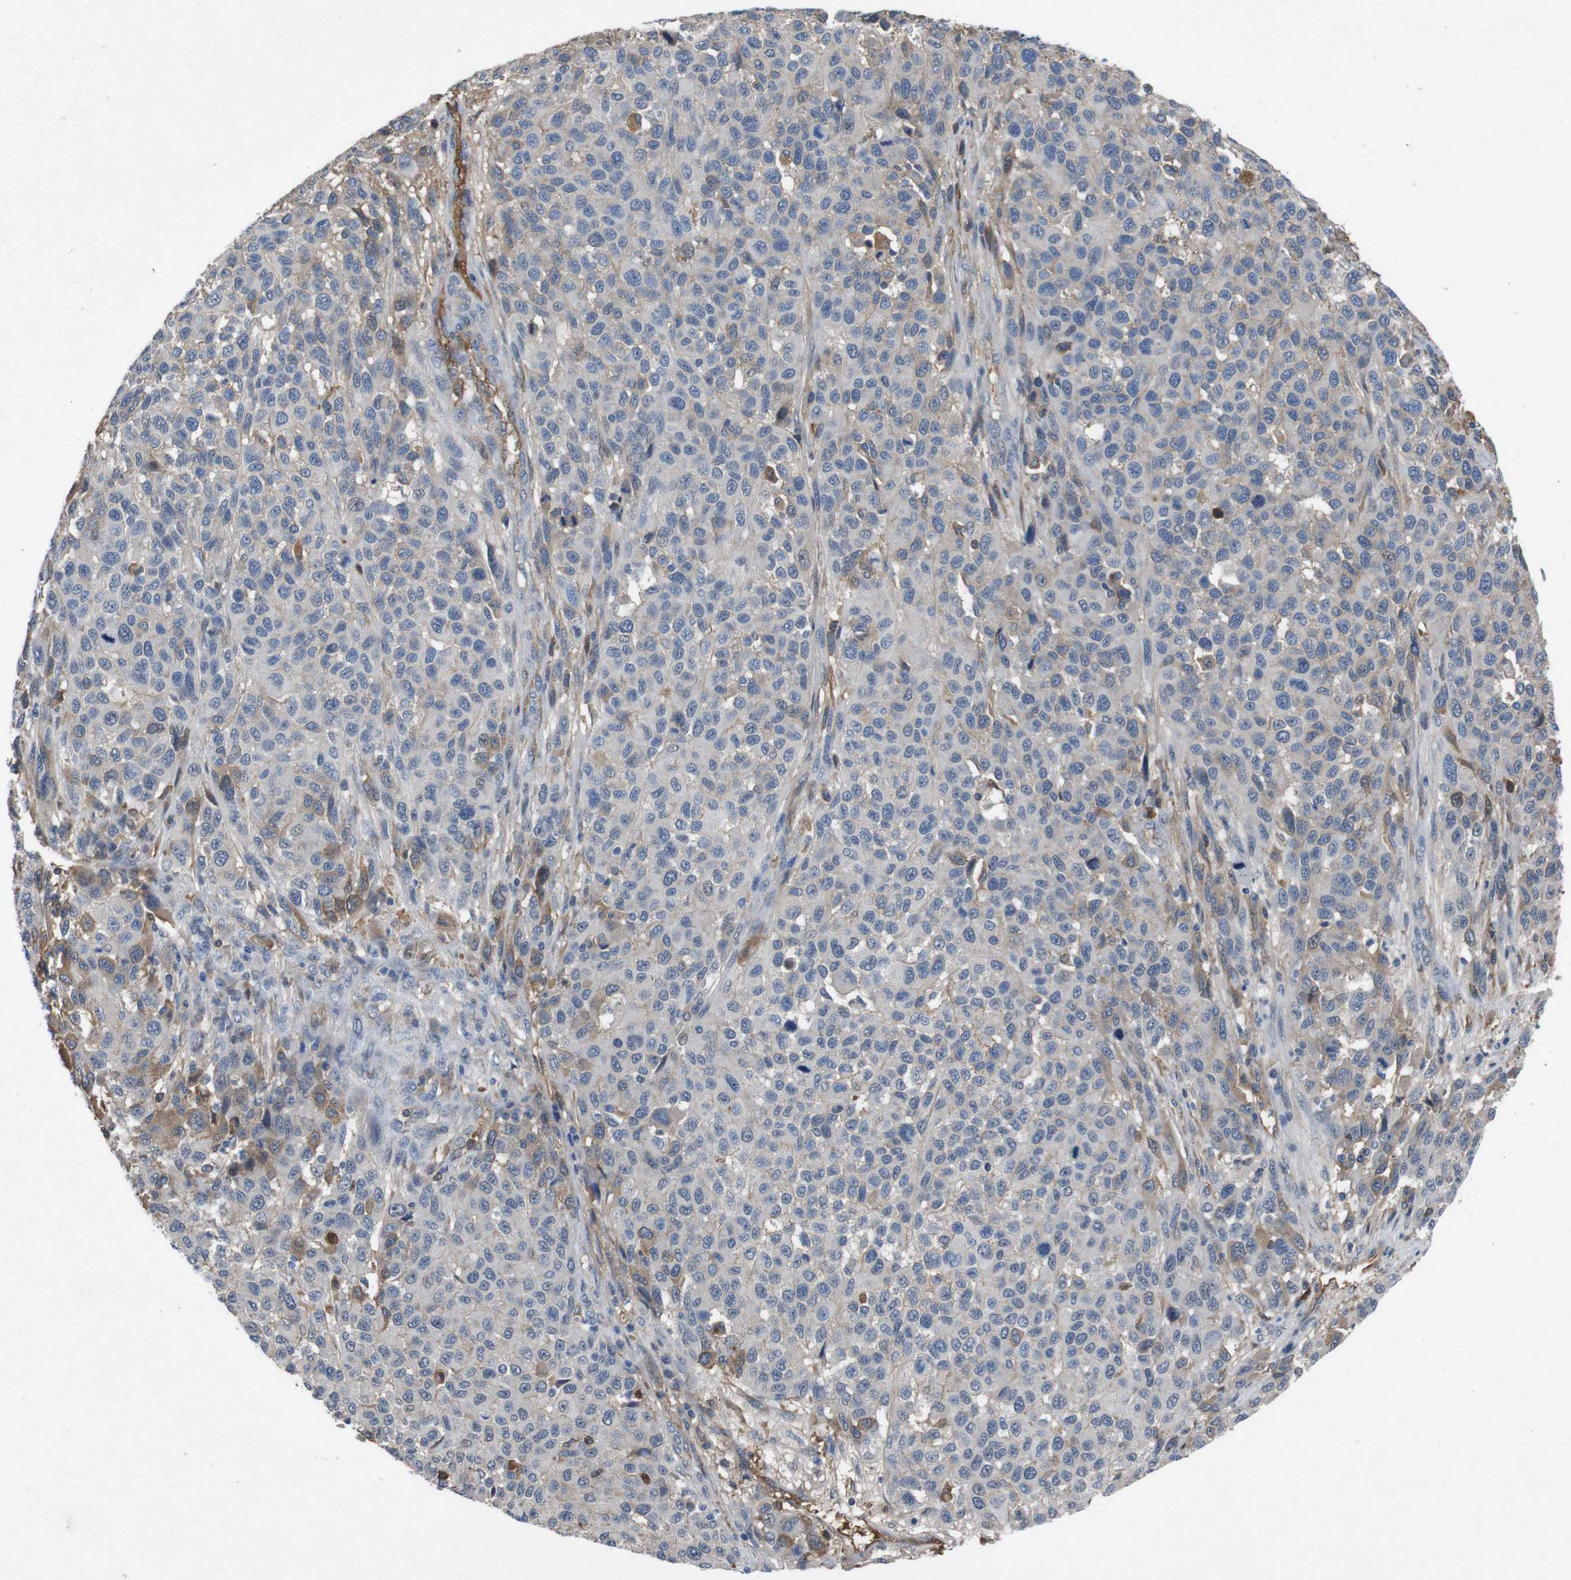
{"staining": {"intensity": "negative", "quantity": "none", "location": "none"}, "tissue": "melanoma", "cell_type": "Tumor cells", "image_type": "cancer", "snomed": [{"axis": "morphology", "description": "Malignant melanoma, Metastatic site"}, {"axis": "topography", "description": "Lymph node"}], "caption": "Protein analysis of melanoma demonstrates no significant expression in tumor cells. The staining is performed using DAB (3,3'-diaminobenzidine) brown chromogen with nuclei counter-stained in using hematoxylin.", "gene": "SPTB", "patient": {"sex": "male", "age": 61}}